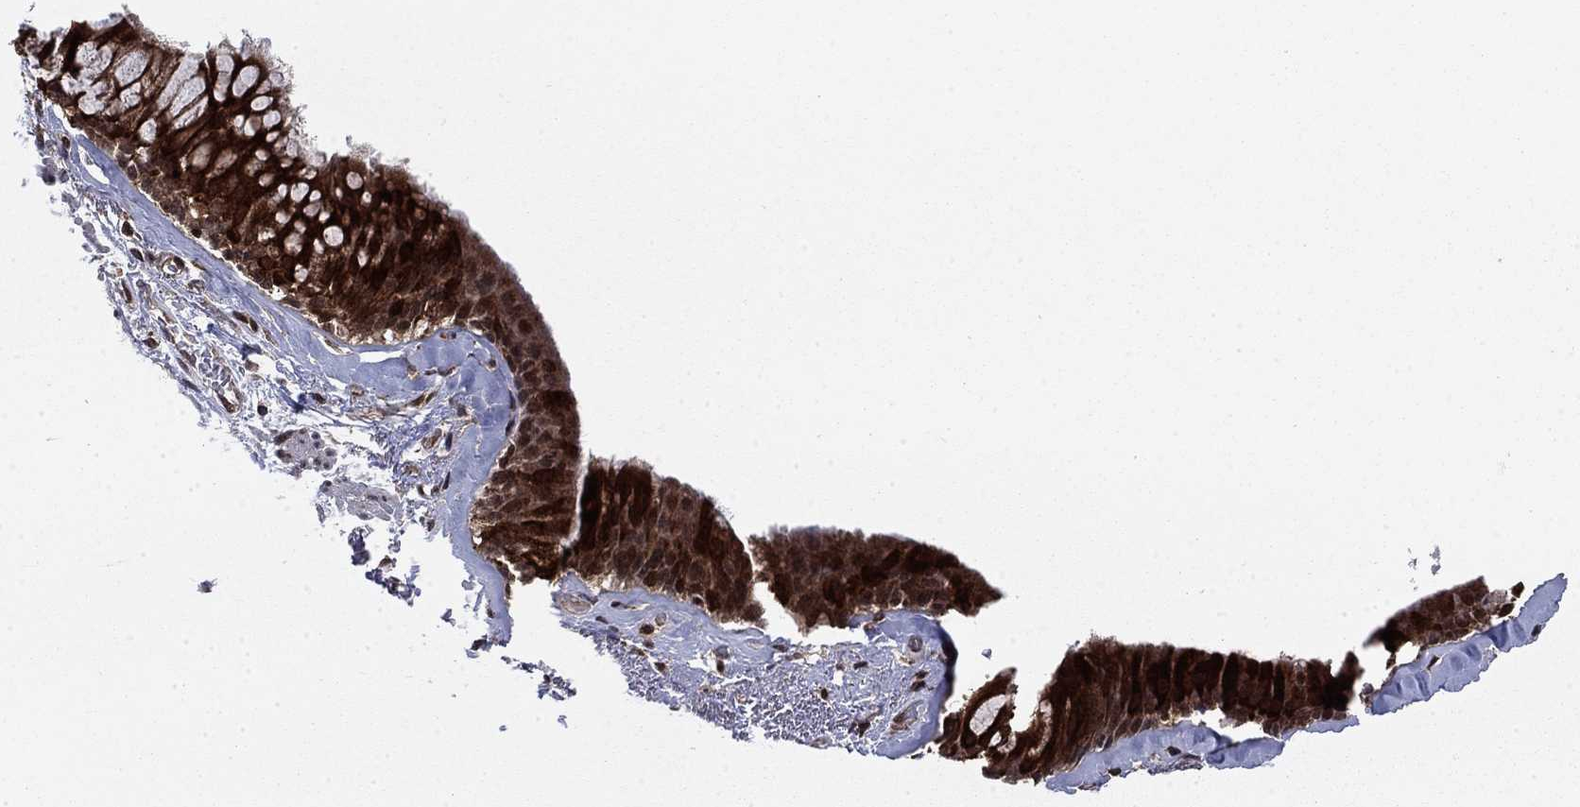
{"staining": {"intensity": "strong", "quantity": ">75%", "location": "cytoplasmic/membranous"}, "tissue": "bronchus", "cell_type": "Respiratory epithelial cells", "image_type": "normal", "snomed": [{"axis": "morphology", "description": "Normal tissue, NOS"}, {"axis": "topography", "description": "Bronchus"}, {"axis": "topography", "description": "Lung"}], "caption": "Benign bronchus reveals strong cytoplasmic/membranous expression in approximately >75% of respiratory epithelial cells, visualized by immunohistochemistry.", "gene": "DNAJA1", "patient": {"sex": "female", "age": 57}}